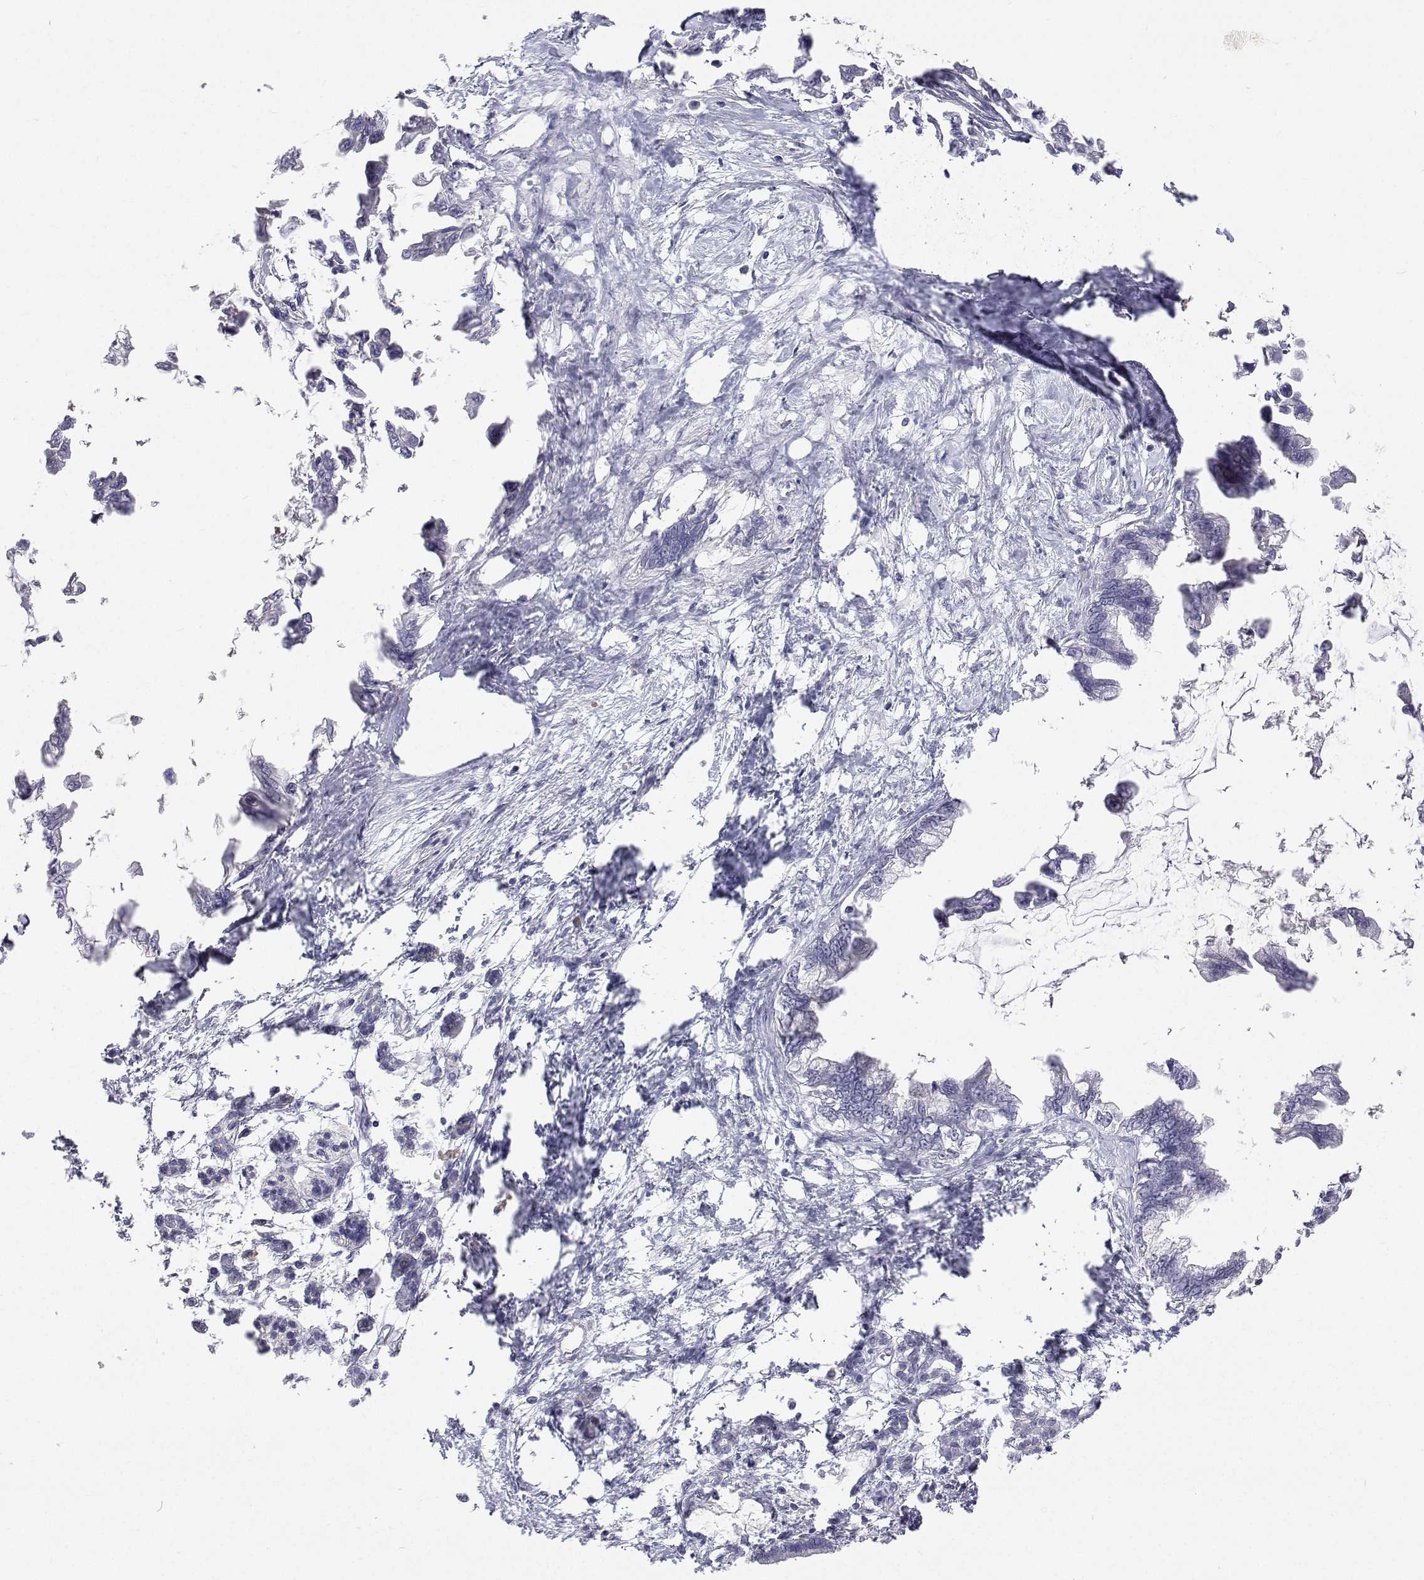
{"staining": {"intensity": "negative", "quantity": "none", "location": "none"}, "tissue": "pancreatic cancer", "cell_type": "Tumor cells", "image_type": "cancer", "snomed": [{"axis": "morphology", "description": "Adenocarcinoma, NOS"}, {"axis": "topography", "description": "Pancreas"}], "caption": "Protein analysis of pancreatic cancer (adenocarcinoma) reveals no significant expression in tumor cells.", "gene": "MYPN", "patient": {"sex": "male", "age": 61}}